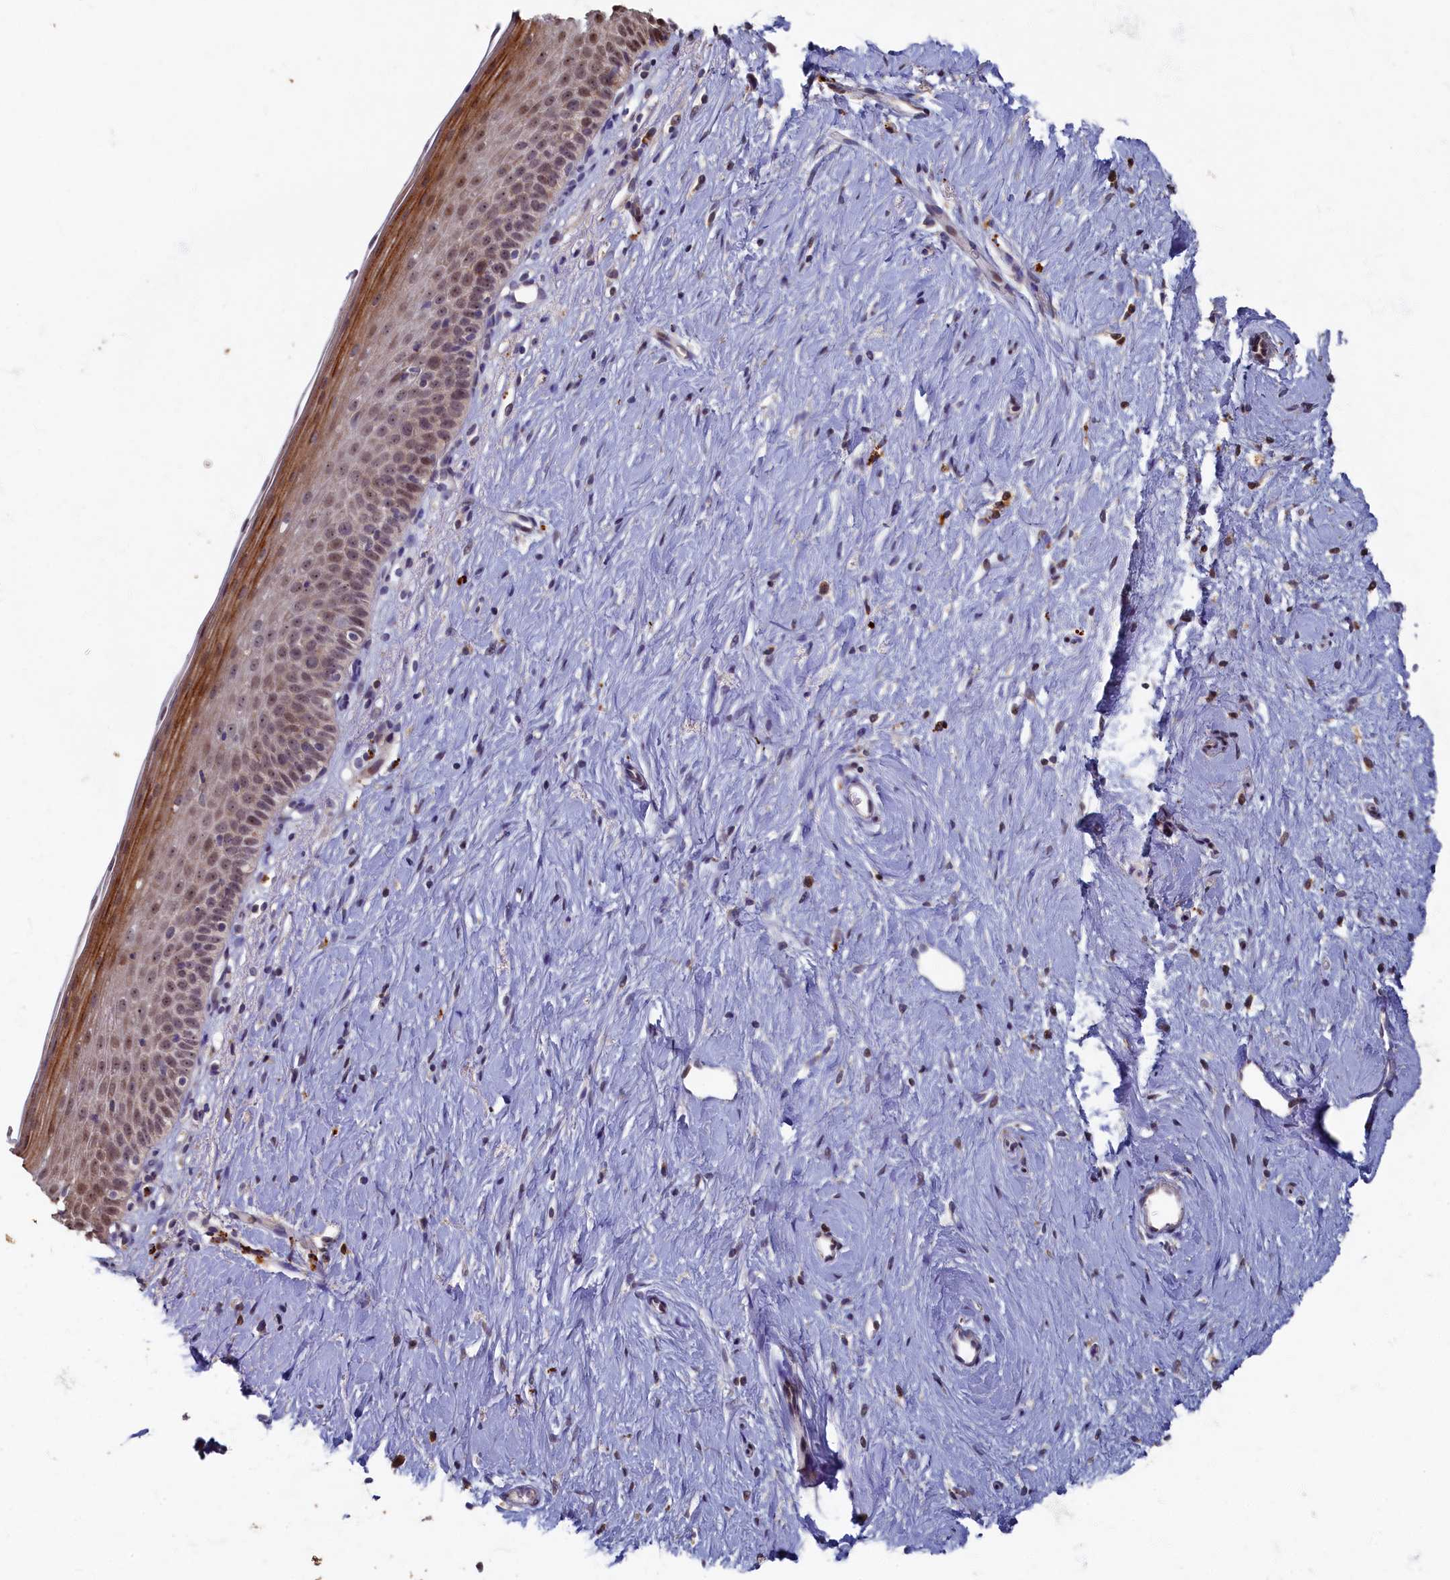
{"staining": {"intensity": "moderate", "quantity": "<25%", "location": "cytoplasmic/membranous,nuclear"}, "tissue": "cervix", "cell_type": "Glandular cells", "image_type": "normal", "snomed": [{"axis": "morphology", "description": "Normal tissue, NOS"}, {"axis": "topography", "description": "Cervix"}], "caption": "Immunohistochemical staining of benign cervix demonstrates <25% levels of moderate cytoplasmic/membranous,nuclear protein staining in approximately <25% of glandular cells. The protein of interest is shown in brown color, while the nuclei are stained blue.", "gene": "HUNK", "patient": {"sex": "female", "age": 57}}